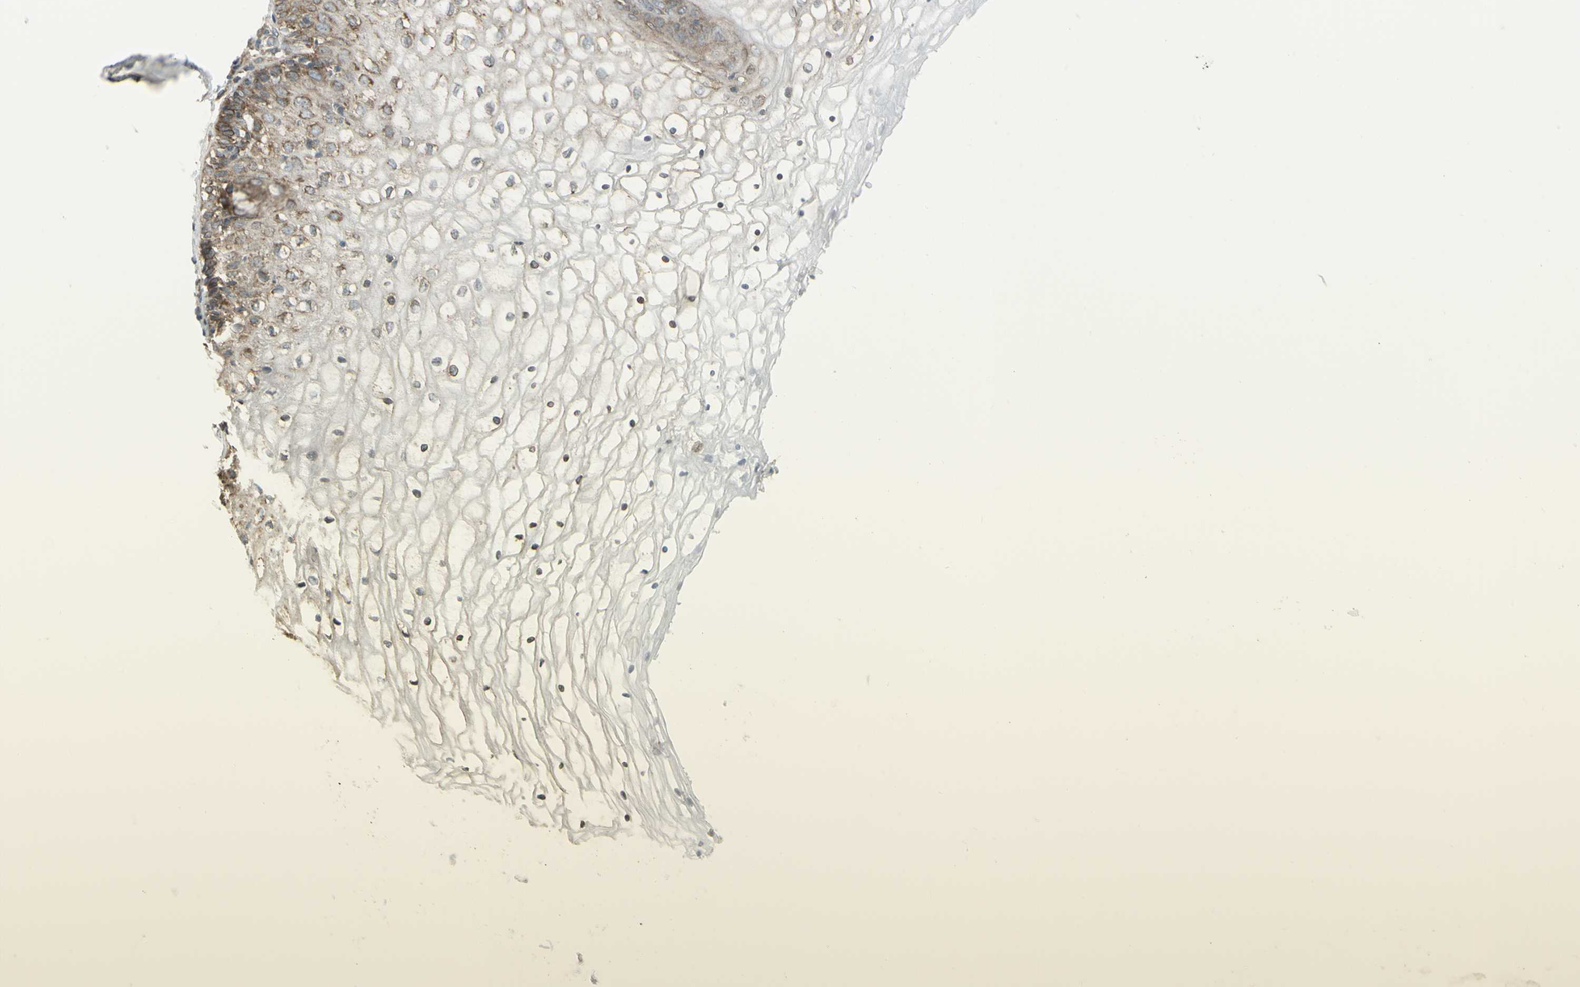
{"staining": {"intensity": "moderate", "quantity": ">75%", "location": "cytoplasmic/membranous"}, "tissue": "vagina", "cell_type": "Squamous epithelial cells", "image_type": "normal", "snomed": [{"axis": "morphology", "description": "Normal tissue, NOS"}, {"axis": "topography", "description": "Vagina"}], "caption": "Moderate cytoplasmic/membranous protein positivity is present in about >75% of squamous epithelial cells in vagina. (Brightfield microscopy of DAB IHC at high magnification).", "gene": "FKBP3", "patient": {"sex": "female", "age": 34}}